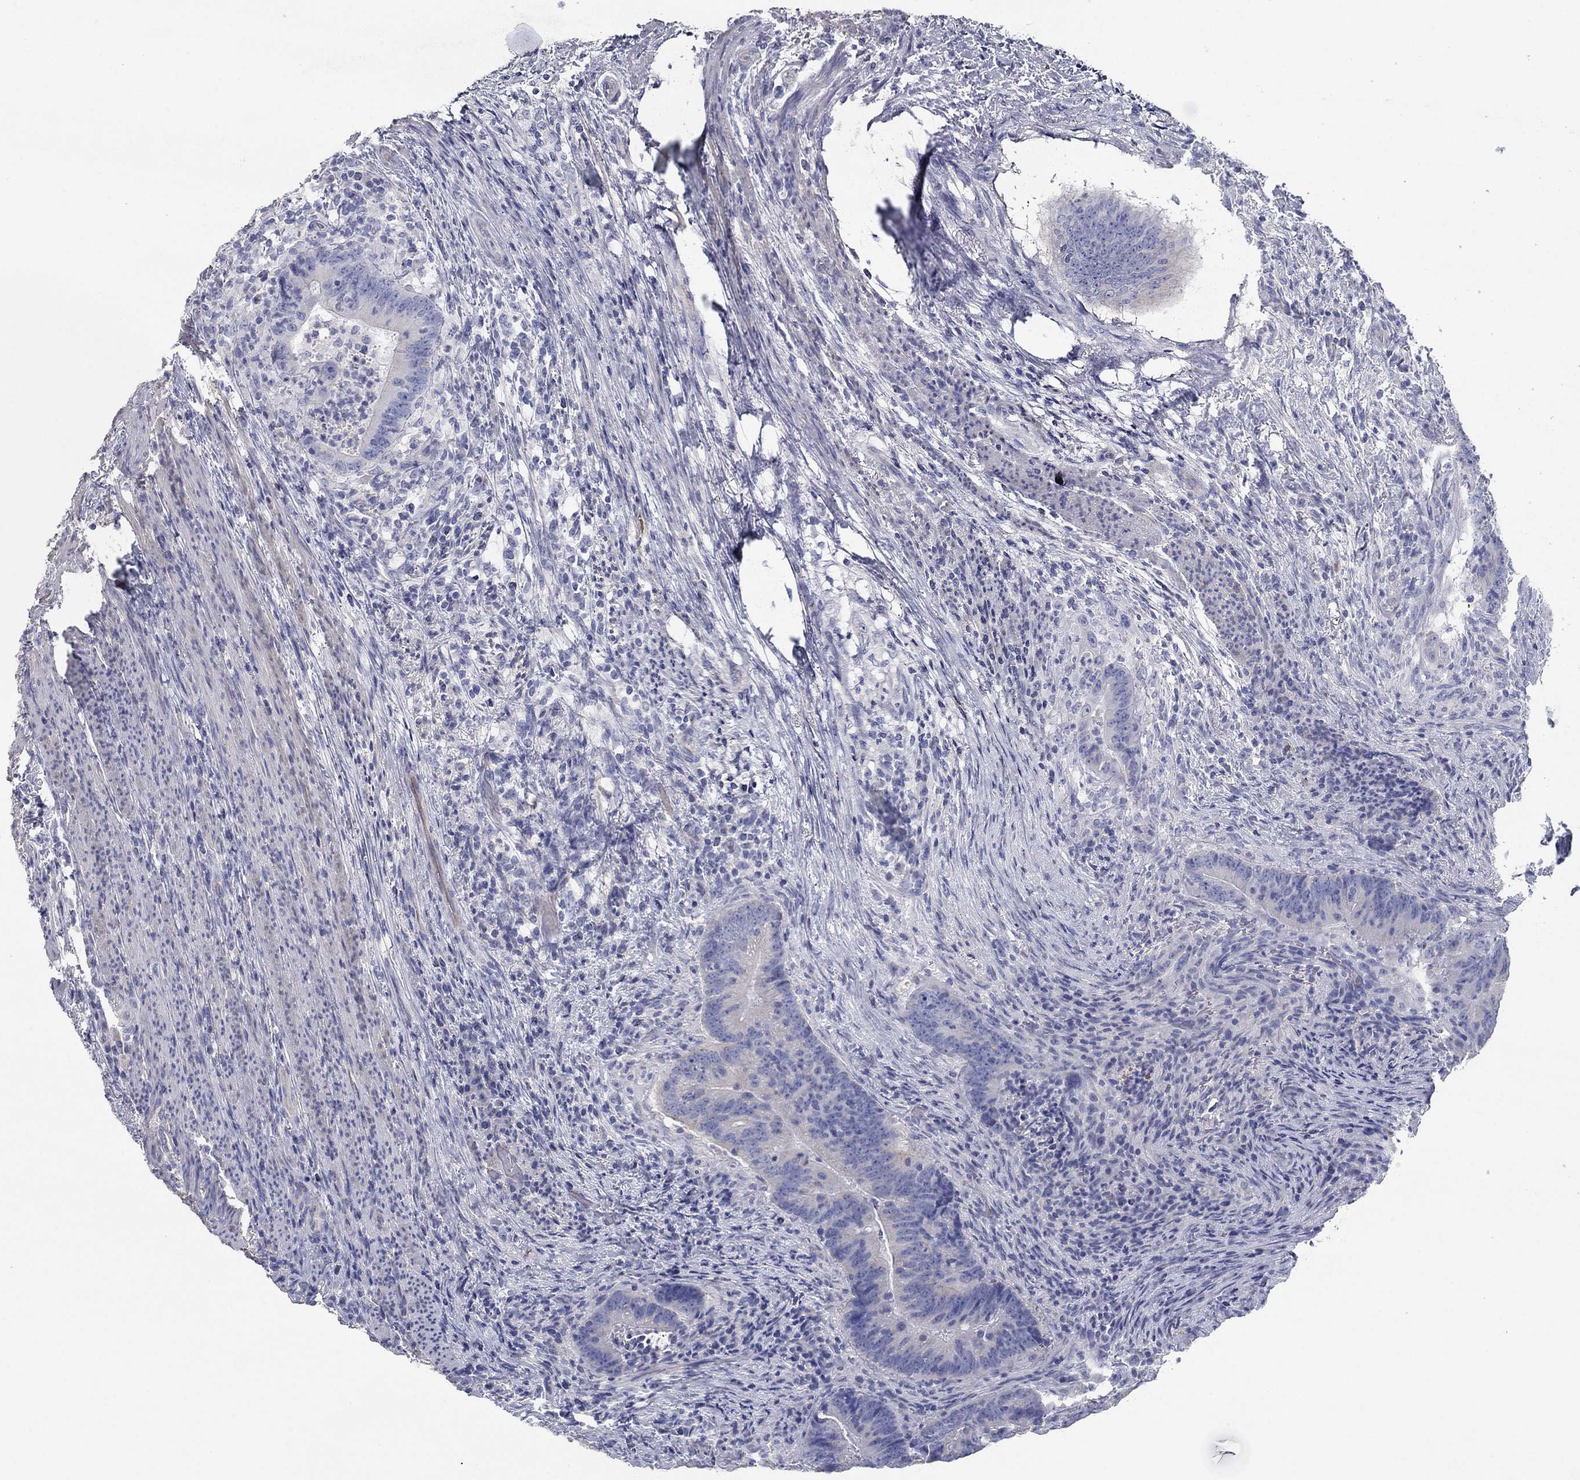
{"staining": {"intensity": "negative", "quantity": "none", "location": "none"}, "tissue": "colorectal cancer", "cell_type": "Tumor cells", "image_type": "cancer", "snomed": [{"axis": "morphology", "description": "Adenocarcinoma, NOS"}, {"axis": "topography", "description": "Colon"}], "caption": "Tumor cells show no significant protein positivity in colorectal cancer (adenocarcinoma).", "gene": "APOC3", "patient": {"sex": "female", "age": 87}}